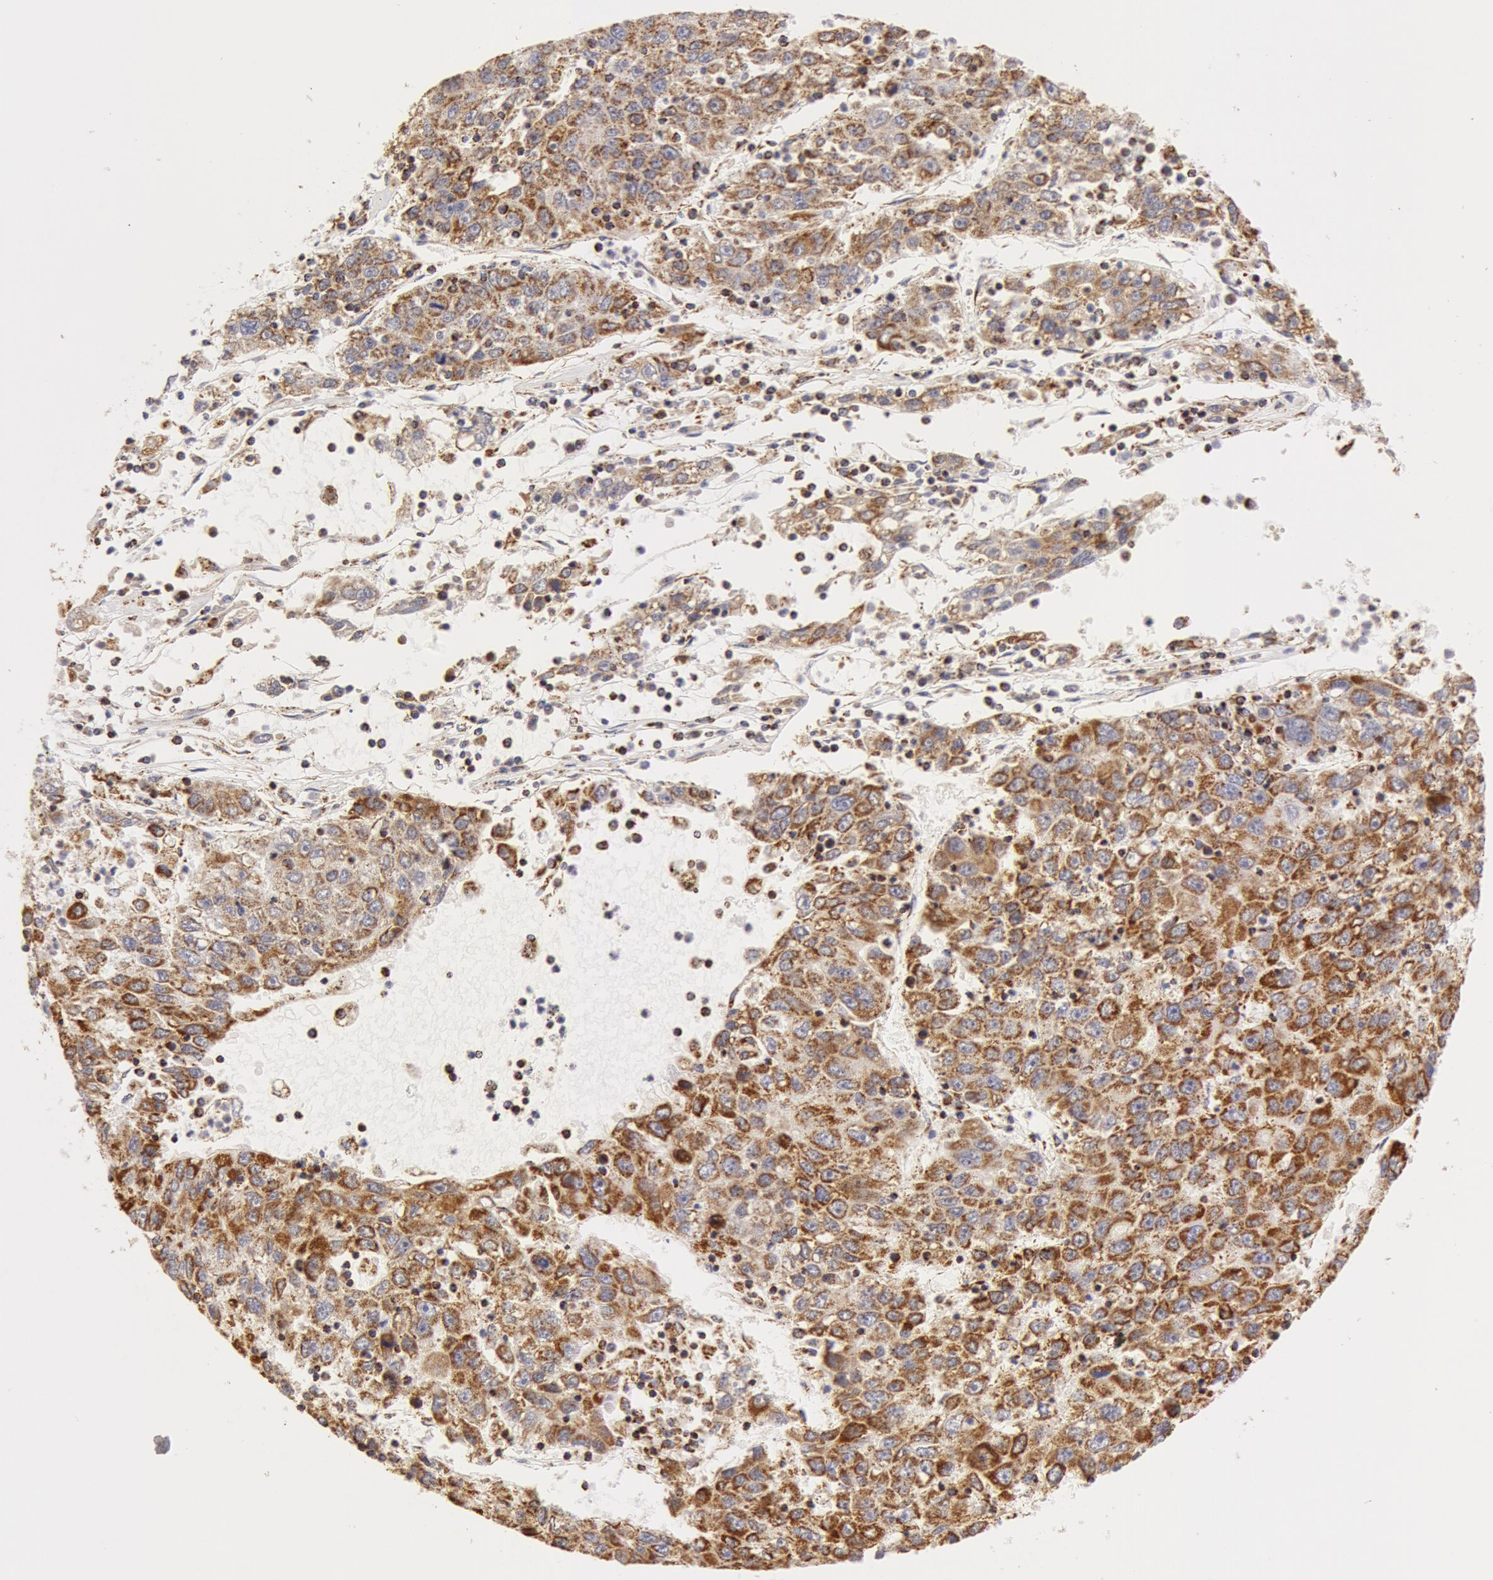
{"staining": {"intensity": "moderate", "quantity": ">75%", "location": "cytoplasmic/membranous"}, "tissue": "liver cancer", "cell_type": "Tumor cells", "image_type": "cancer", "snomed": [{"axis": "morphology", "description": "Carcinoma, Hepatocellular, NOS"}, {"axis": "topography", "description": "Liver"}], "caption": "DAB immunohistochemical staining of hepatocellular carcinoma (liver) displays moderate cytoplasmic/membranous protein staining in approximately >75% of tumor cells. The staining is performed using DAB (3,3'-diaminobenzidine) brown chromogen to label protein expression. The nuclei are counter-stained blue using hematoxylin.", "gene": "ATP5F1B", "patient": {"sex": "male", "age": 49}}